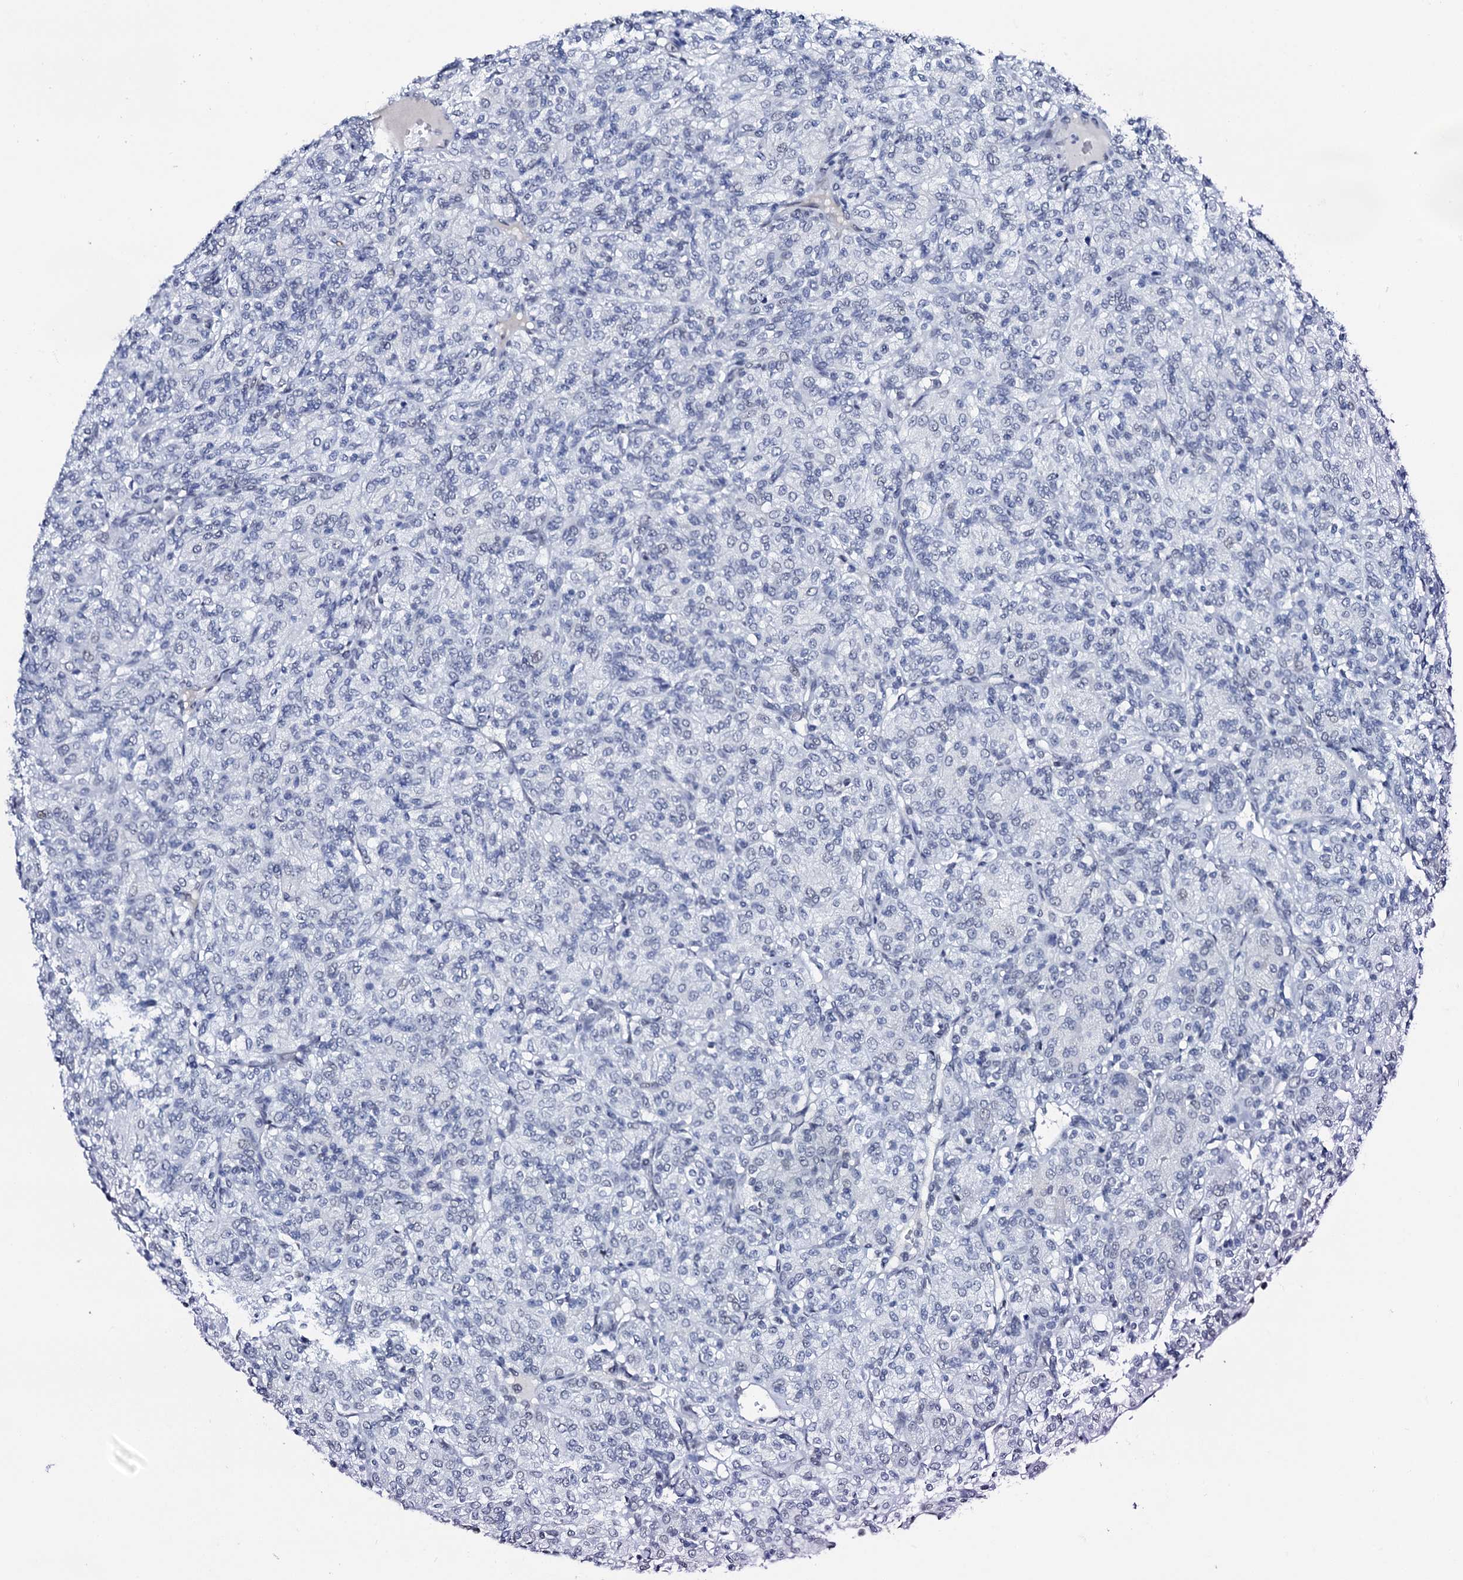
{"staining": {"intensity": "negative", "quantity": "none", "location": "none"}, "tissue": "renal cancer", "cell_type": "Tumor cells", "image_type": "cancer", "snomed": [{"axis": "morphology", "description": "Adenocarcinoma, NOS"}, {"axis": "topography", "description": "Kidney"}], "caption": "This photomicrograph is of renal cancer (adenocarcinoma) stained with IHC to label a protein in brown with the nuclei are counter-stained blue. There is no expression in tumor cells. The staining was performed using DAB (3,3'-diaminobenzidine) to visualize the protein expression in brown, while the nuclei were stained in blue with hematoxylin (Magnification: 20x).", "gene": "SPATA19", "patient": {"sex": "male", "age": 77}}